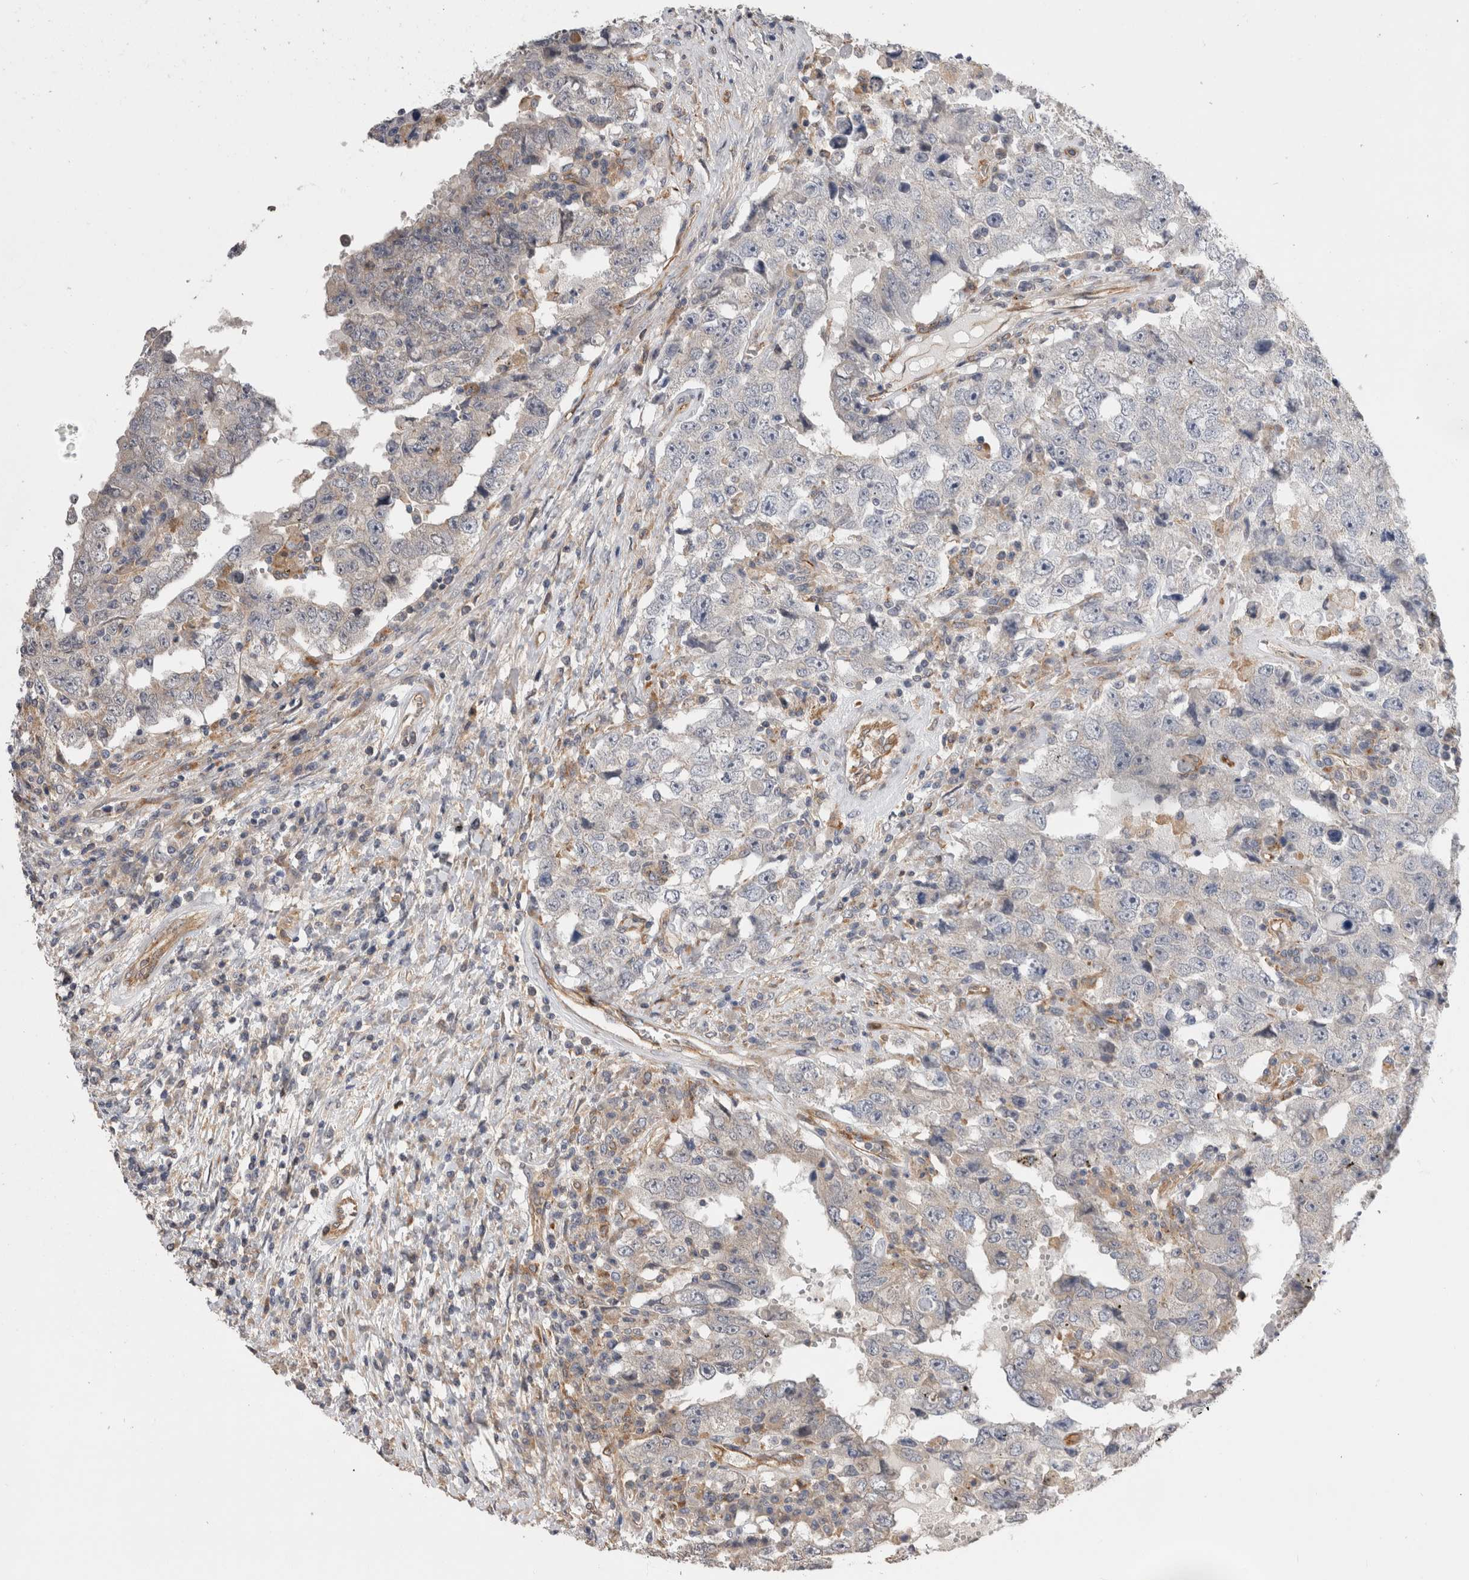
{"staining": {"intensity": "negative", "quantity": "none", "location": "none"}, "tissue": "testis cancer", "cell_type": "Tumor cells", "image_type": "cancer", "snomed": [{"axis": "morphology", "description": "Carcinoma, Embryonal, NOS"}, {"axis": "topography", "description": "Testis"}], "caption": "A high-resolution photomicrograph shows immunohistochemistry (IHC) staining of testis embryonal carcinoma, which shows no significant expression in tumor cells.", "gene": "BNIP2", "patient": {"sex": "male", "age": 26}}